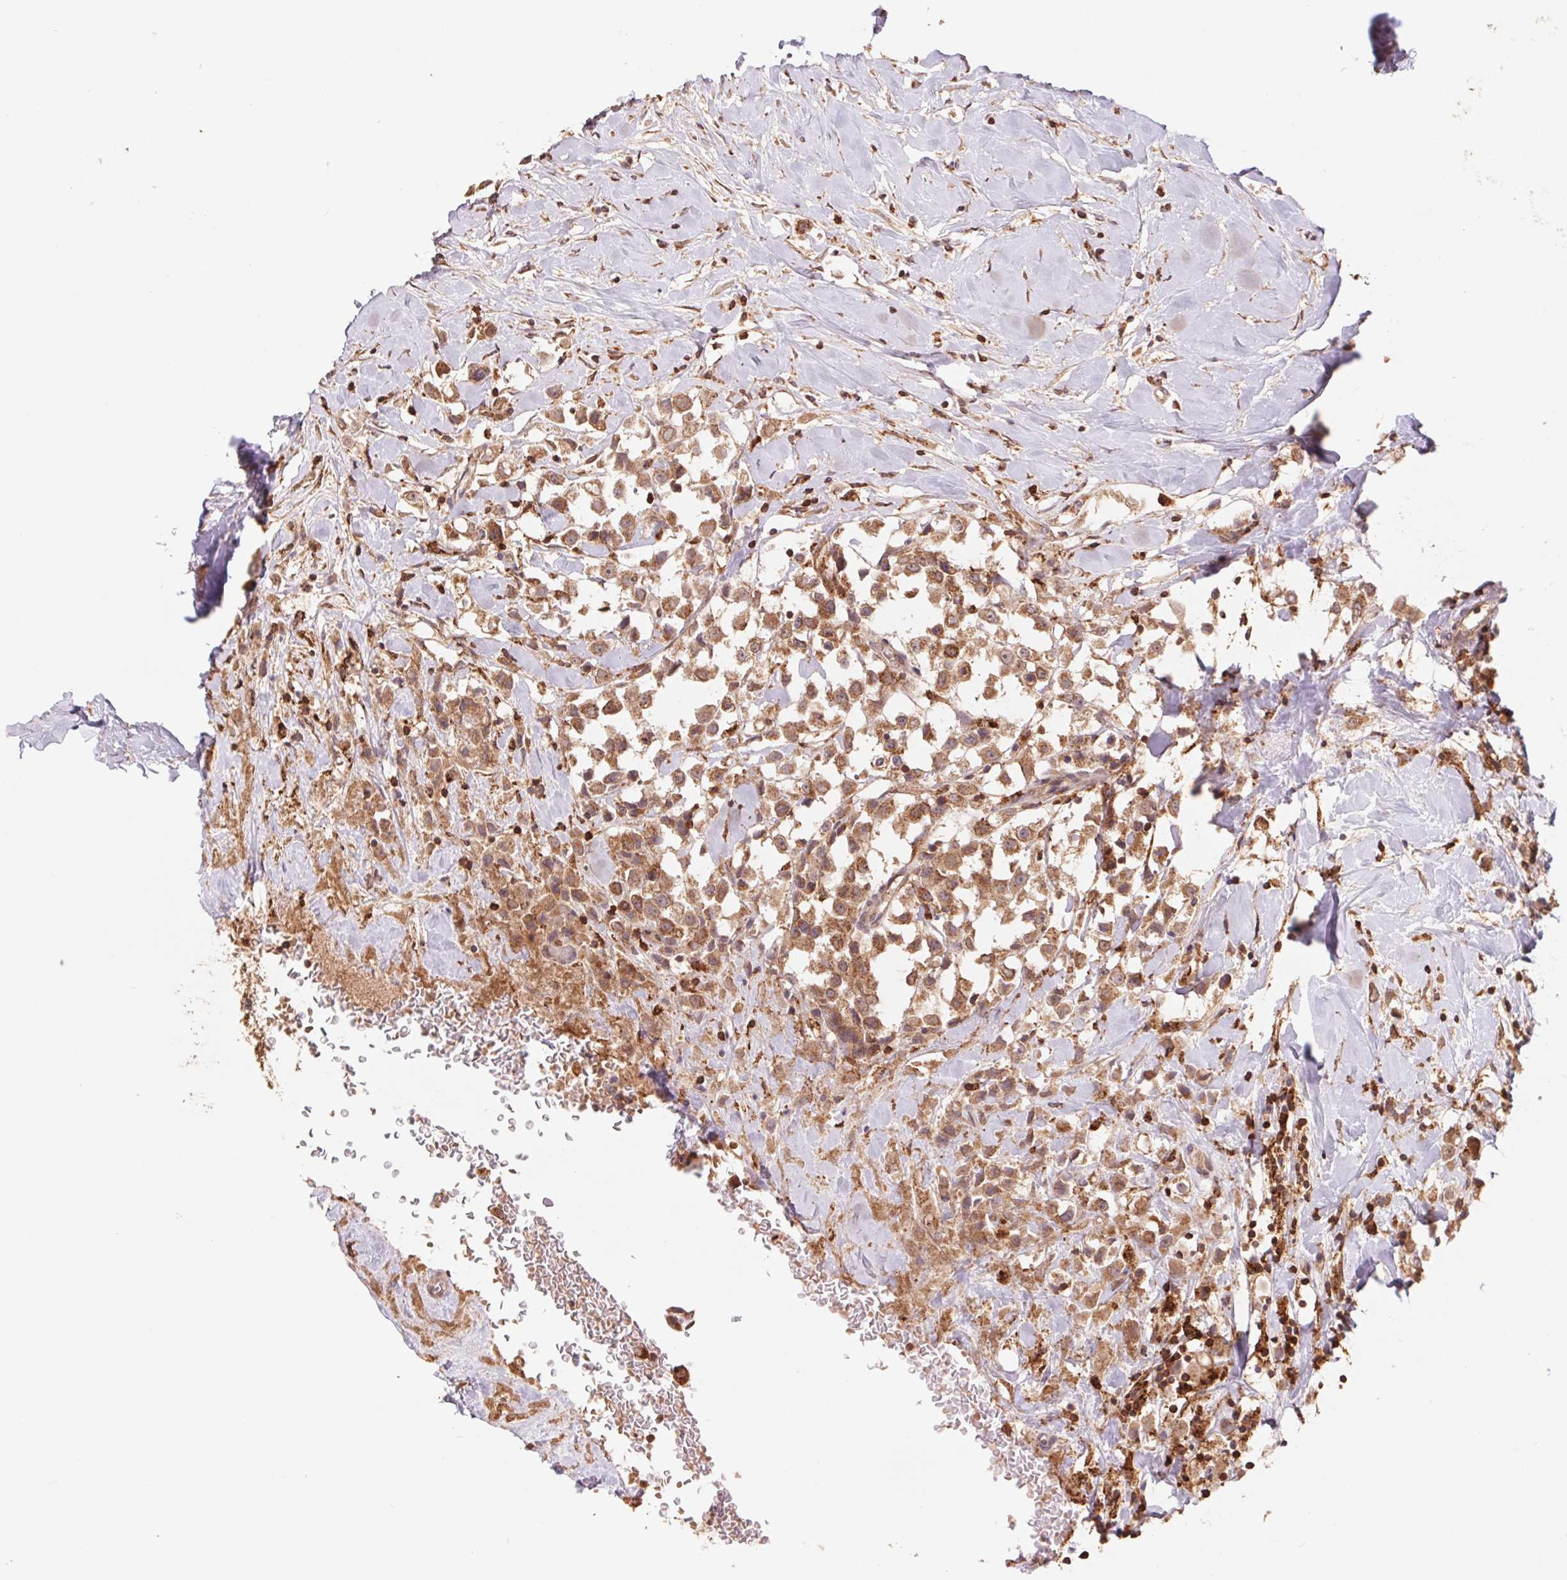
{"staining": {"intensity": "moderate", "quantity": ">75%", "location": "cytoplasmic/membranous"}, "tissue": "breast cancer", "cell_type": "Tumor cells", "image_type": "cancer", "snomed": [{"axis": "morphology", "description": "Duct carcinoma"}, {"axis": "topography", "description": "Breast"}], "caption": "IHC (DAB) staining of human breast infiltrating ductal carcinoma reveals moderate cytoplasmic/membranous protein positivity in approximately >75% of tumor cells.", "gene": "URM1", "patient": {"sex": "female", "age": 61}}